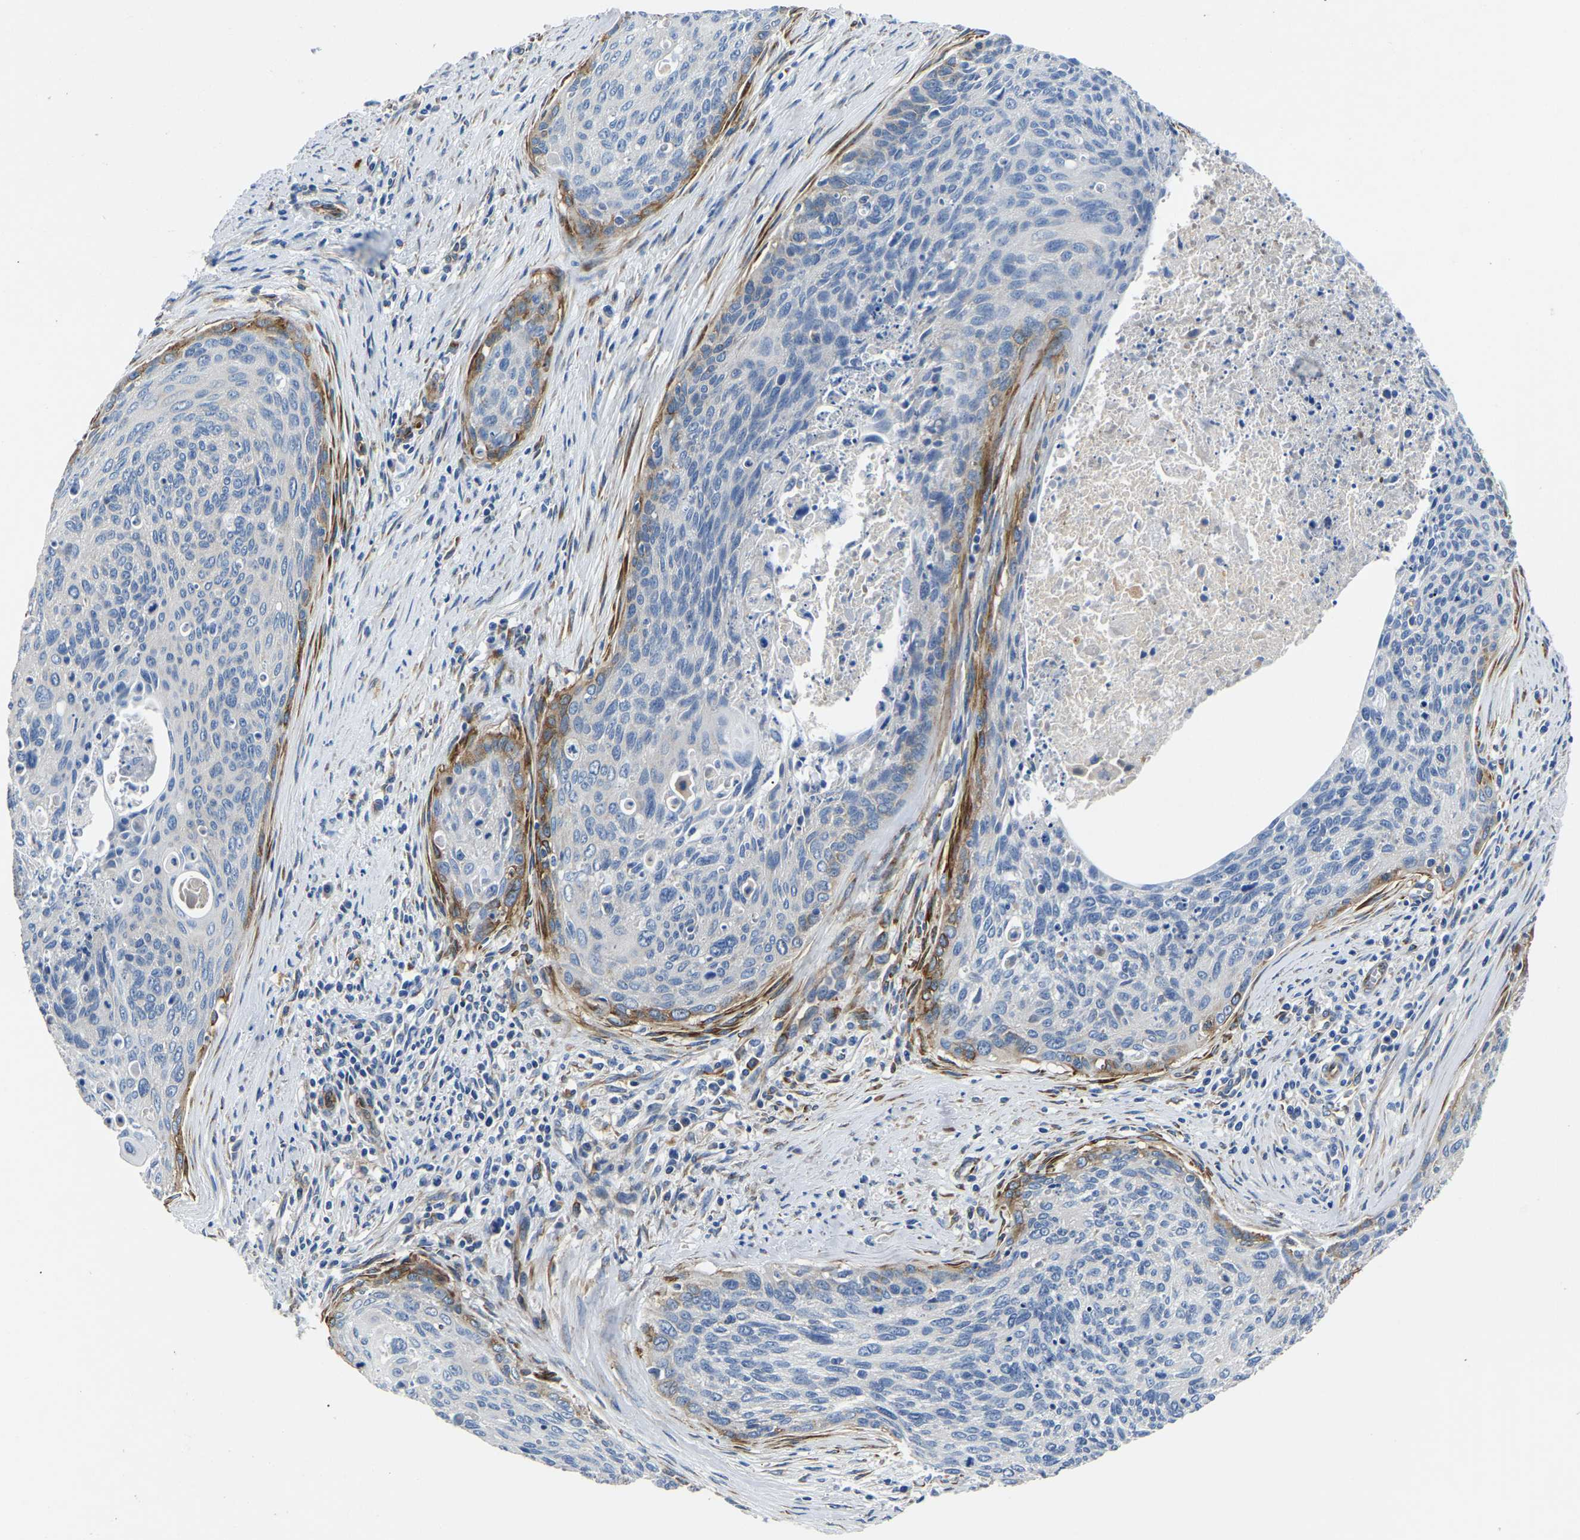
{"staining": {"intensity": "negative", "quantity": "none", "location": "none"}, "tissue": "cervical cancer", "cell_type": "Tumor cells", "image_type": "cancer", "snomed": [{"axis": "morphology", "description": "Squamous cell carcinoma, NOS"}, {"axis": "topography", "description": "Cervix"}], "caption": "This is an immunohistochemistry (IHC) micrograph of human cervical squamous cell carcinoma. There is no expression in tumor cells.", "gene": "DUSP8", "patient": {"sex": "female", "age": 55}}